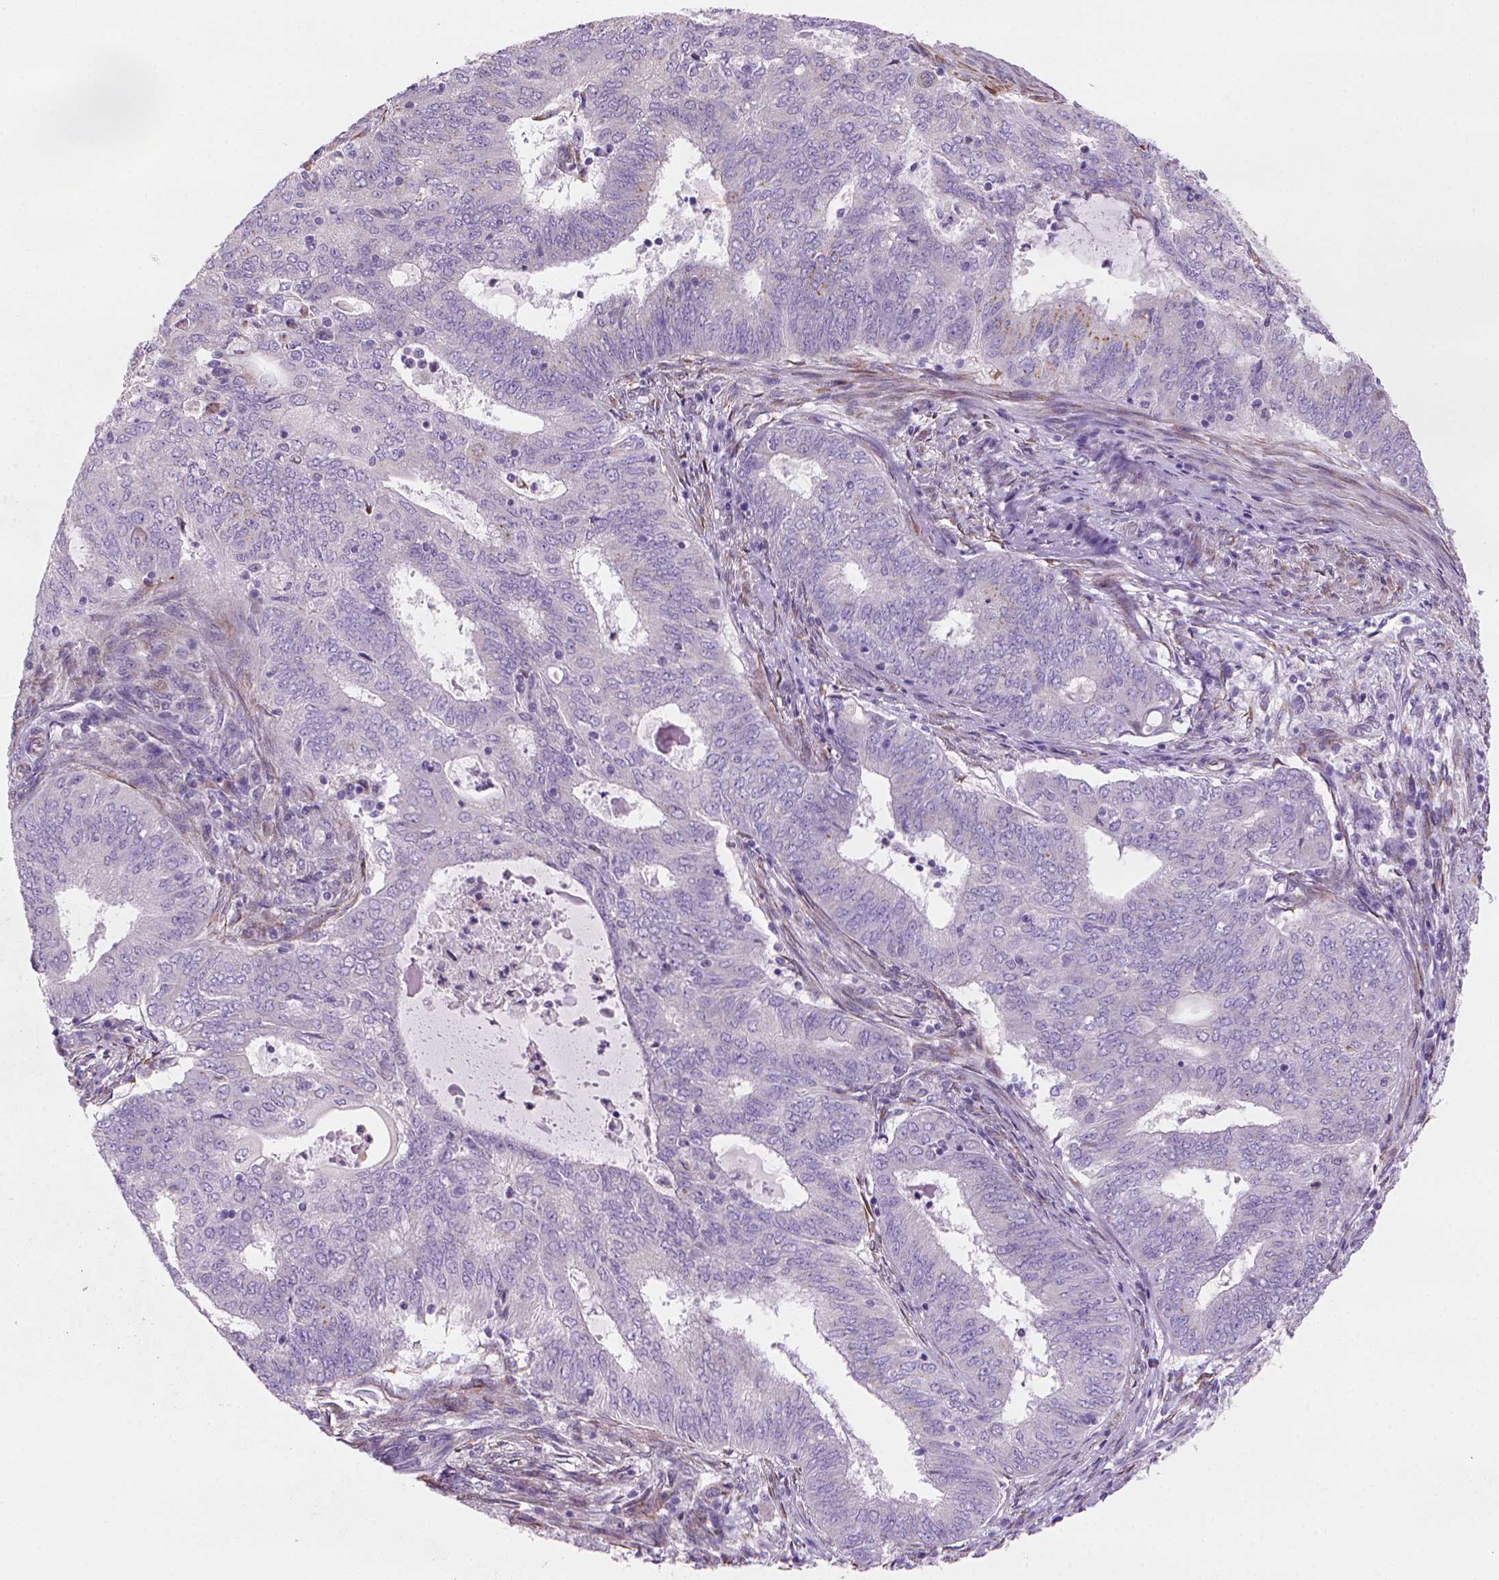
{"staining": {"intensity": "negative", "quantity": "none", "location": "none"}, "tissue": "endometrial cancer", "cell_type": "Tumor cells", "image_type": "cancer", "snomed": [{"axis": "morphology", "description": "Adenocarcinoma, NOS"}, {"axis": "topography", "description": "Endometrium"}], "caption": "This is an immunohistochemistry image of human endometrial cancer (adenocarcinoma). There is no expression in tumor cells.", "gene": "CES2", "patient": {"sex": "female", "age": 62}}